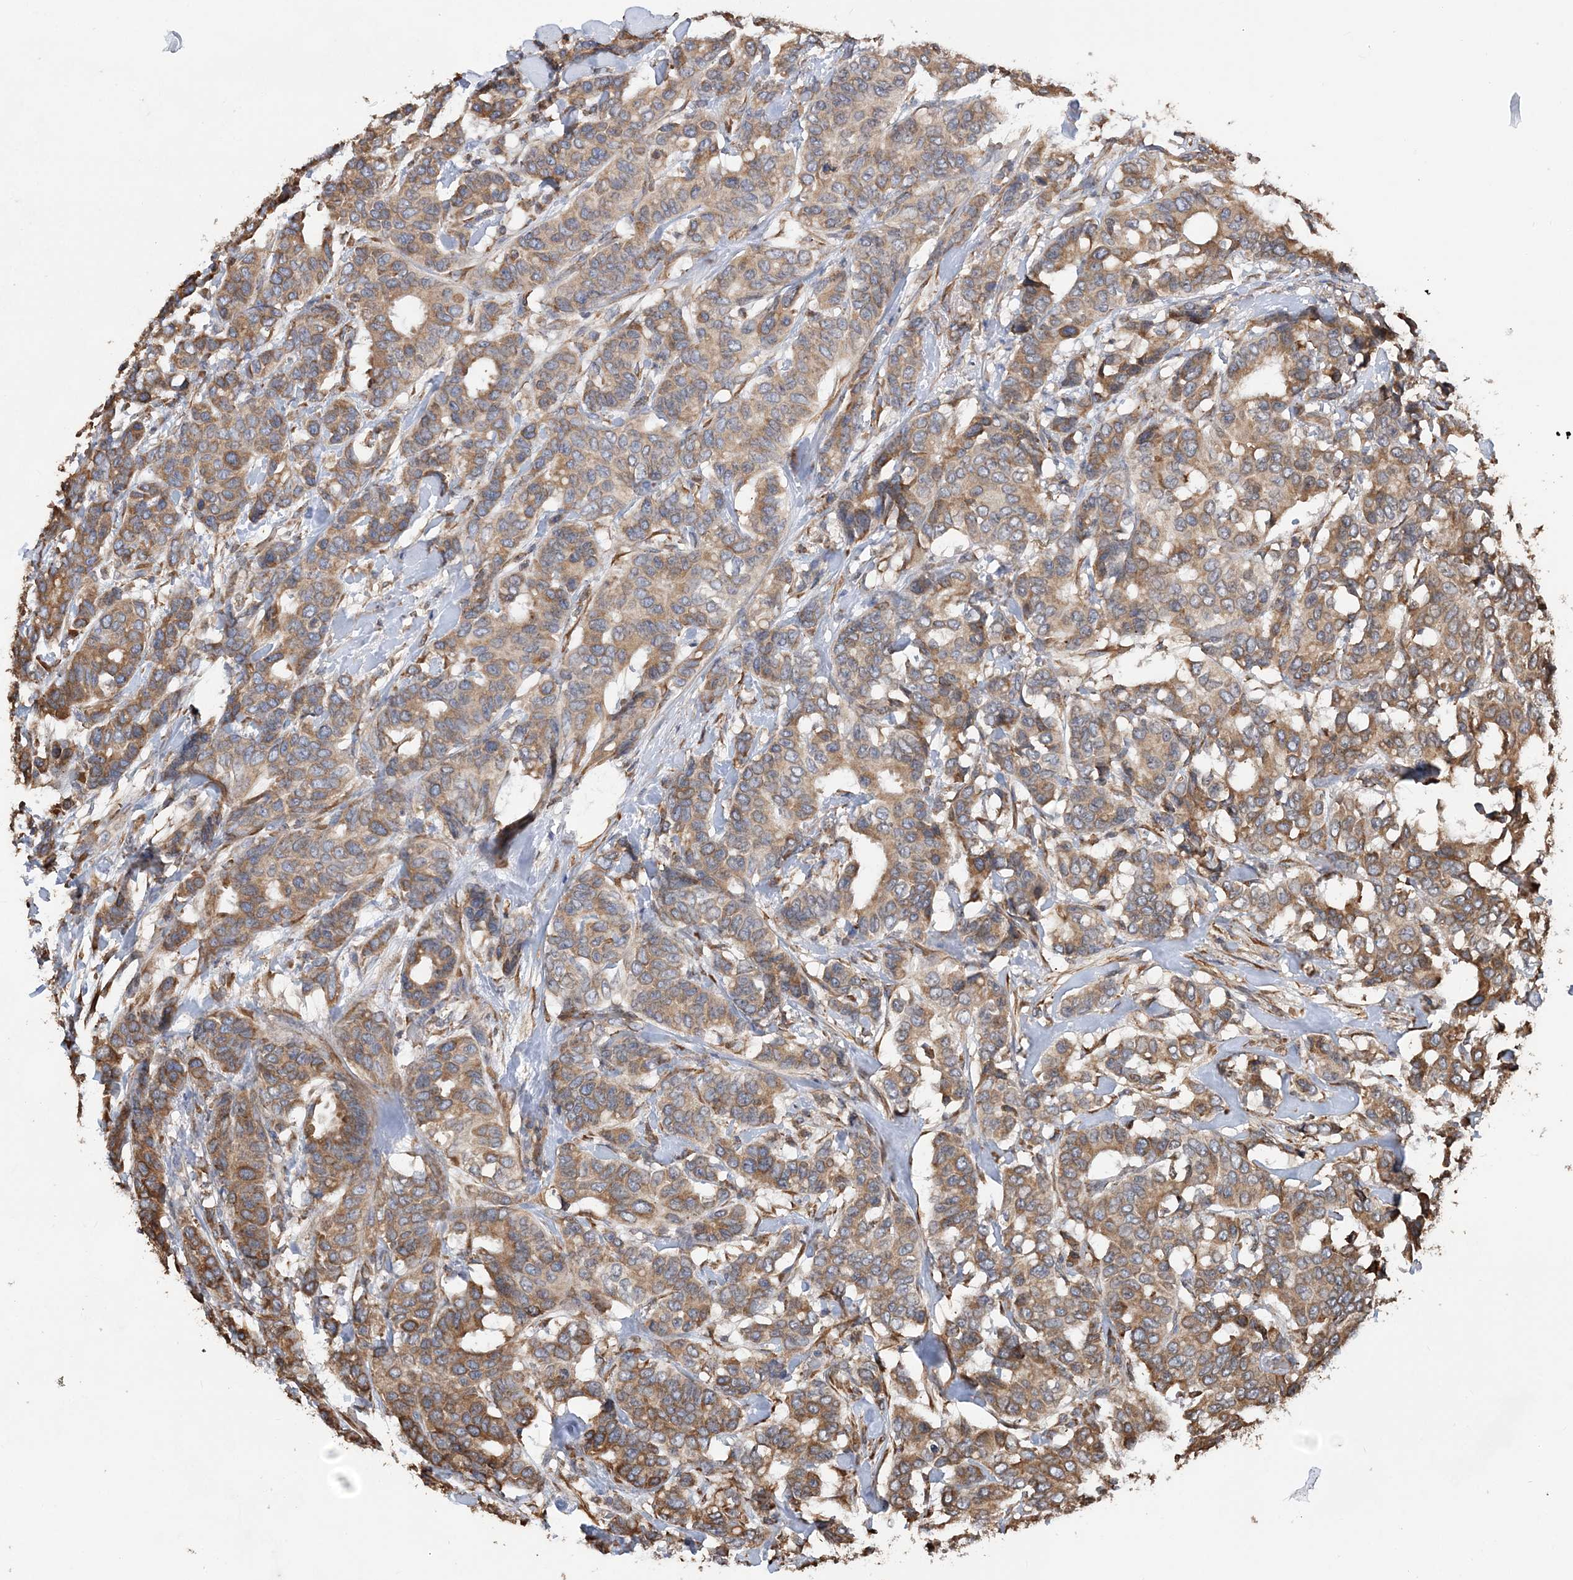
{"staining": {"intensity": "moderate", "quantity": ">75%", "location": "cytoplasmic/membranous"}, "tissue": "breast cancer", "cell_type": "Tumor cells", "image_type": "cancer", "snomed": [{"axis": "morphology", "description": "Duct carcinoma"}, {"axis": "topography", "description": "Breast"}], "caption": "IHC staining of breast cancer, which shows medium levels of moderate cytoplasmic/membranous expression in approximately >75% of tumor cells indicating moderate cytoplasmic/membranous protein positivity. The staining was performed using DAB (3,3'-diaminobenzidine) (brown) for protein detection and nuclei were counterstained in hematoxylin (blue).", "gene": "WDR12", "patient": {"sex": "female", "age": 87}}